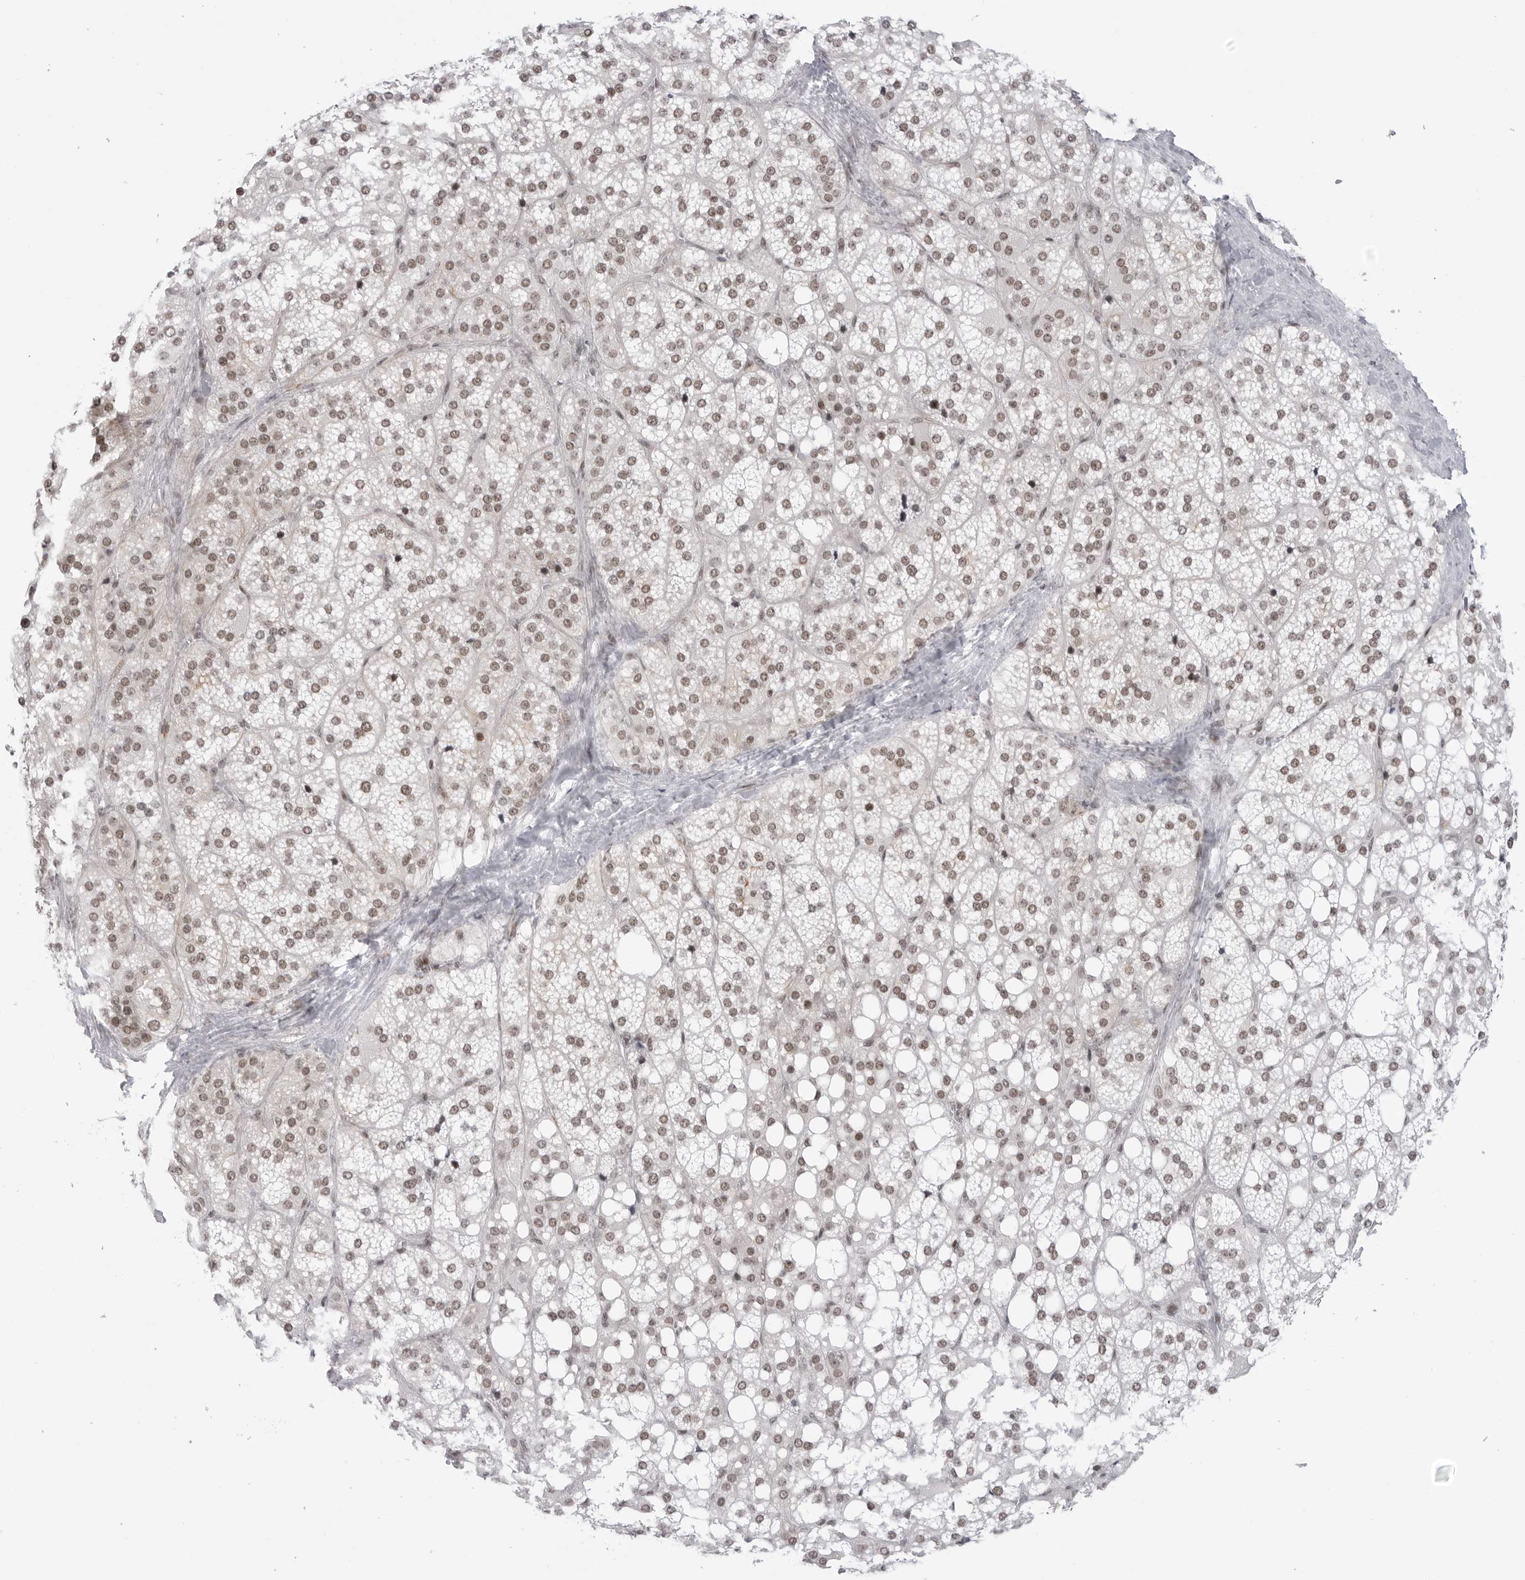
{"staining": {"intensity": "strong", "quantity": "25%-75%", "location": "nuclear"}, "tissue": "adrenal gland", "cell_type": "Glandular cells", "image_type": "normal", "snomed": [{"axis": "morphology", "description": "Normal tissue, NOS"}, {"axis": "topography", "description": "Adrenal gland"}], "caption": "Immunohistochemistry photomicrograph of unremarkable human adrenal gland stained for a protein (brown), which reveals high levels of strong nuclear staining in about 25%-75% of glandular cells.", "gene": "TRIM66", "patient": {"sex": "female", "age": 59}}